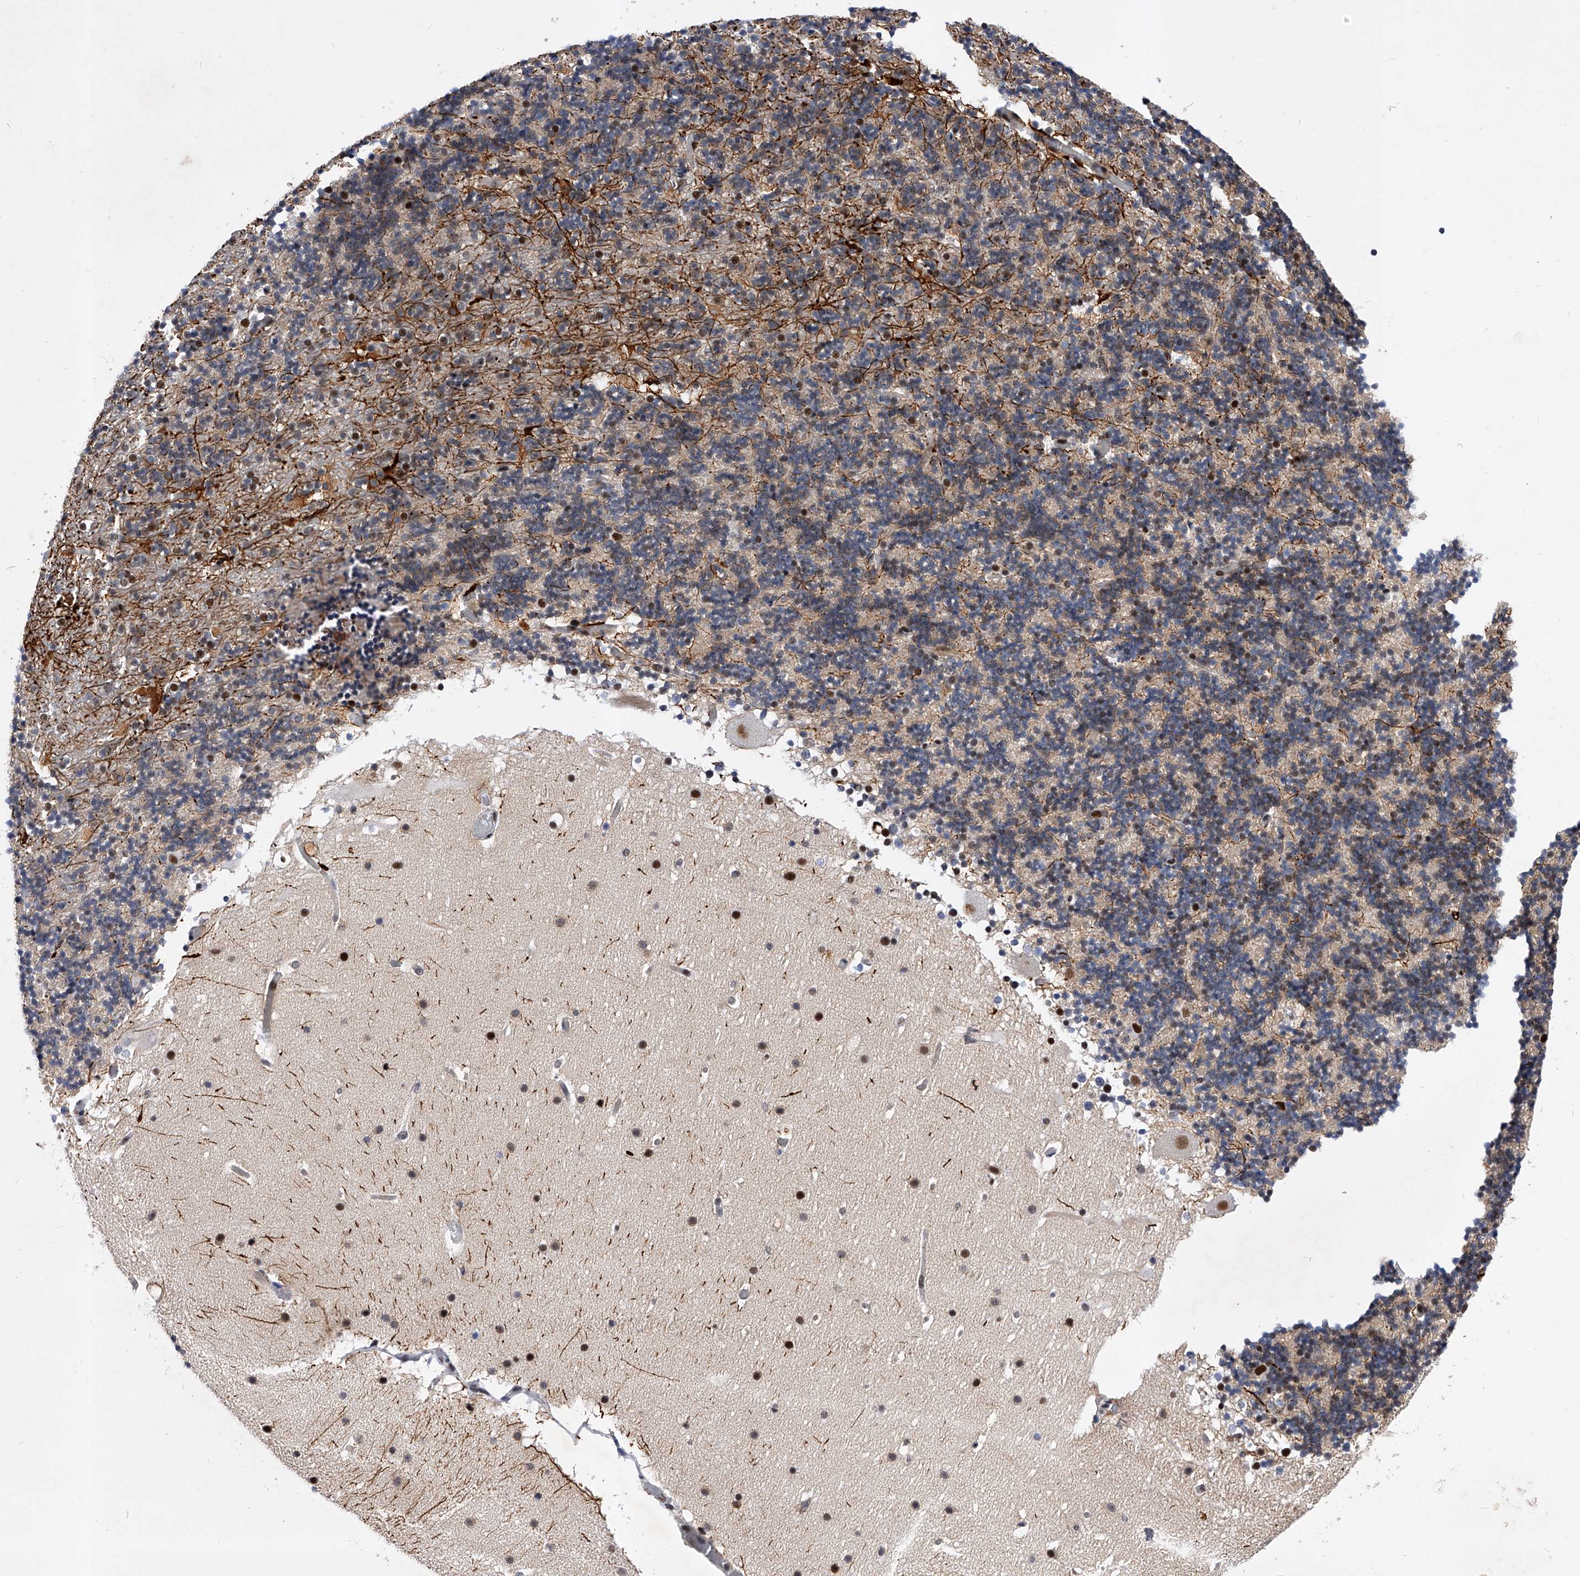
{"staining": {"intensity": "moderate", "quantity": "<25%", "location": "nuclear"}, "tissue": "cerebellum", "cell_type": "Cells in granular layer", "image_type": "normal", "snomed": [{"axis": "morphology", "description": "Normal tissue, NOS"}, {"axis": "topography", "description": "Cerebellum"}], "caption": "The photomicrograph shows immunohistochemical staining of unremarkable cerebellum. There is moderate nuclear expression is identified in approximately <25% of cells in granular layer. Immunohistochemistry (ihc) stains the protein of interest in brown and the nuclei are stained blue.", "gene": "TESK2", "patient": {"sex": "male", "age": 57}}